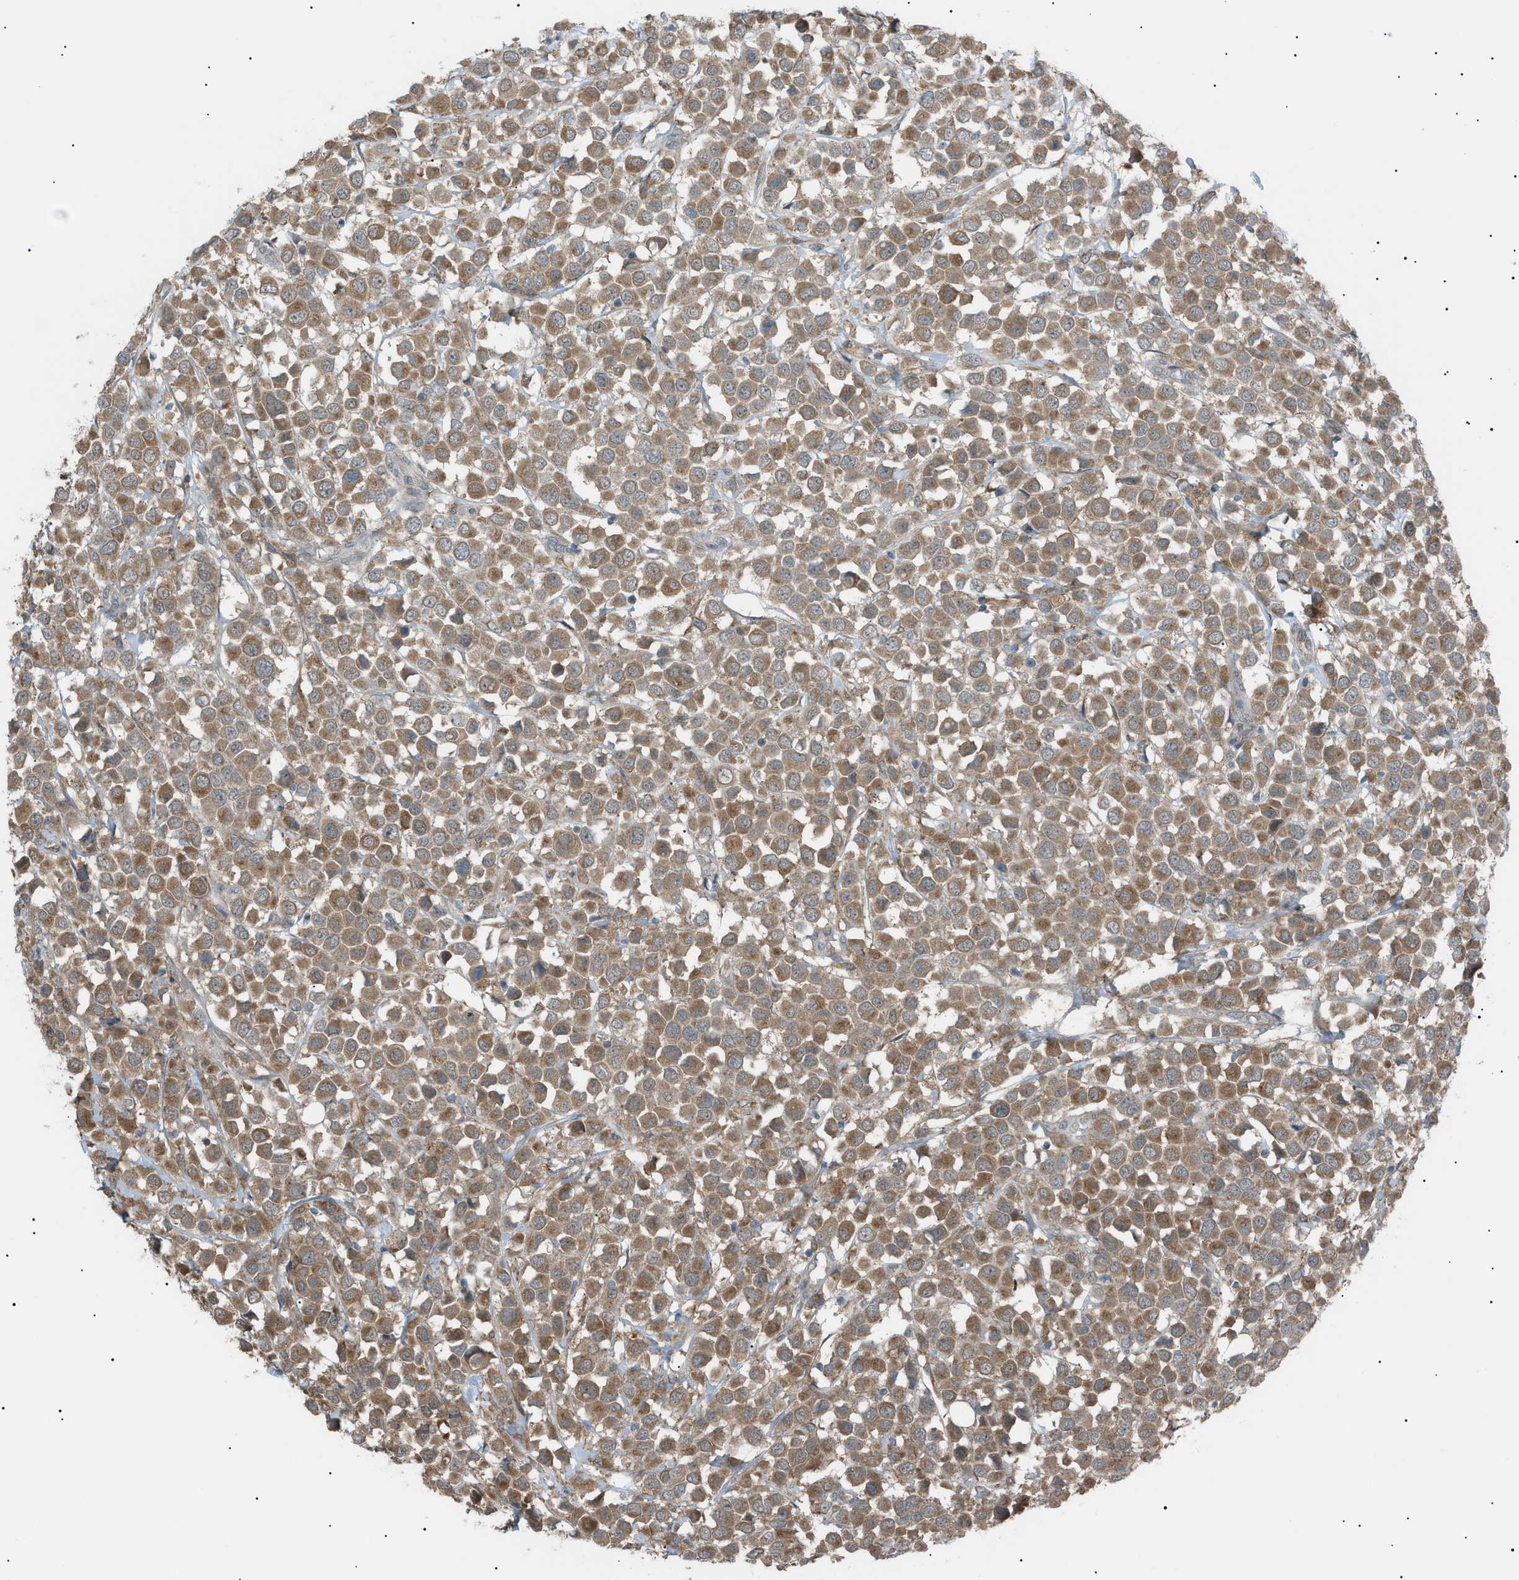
{"staining": {"intensity": "moderate", "quantity": ">75%", "location": "cytoplasmic/membranous,nuclear"}, "tissue": "breast cancer", "cell_type": "Tumor cells", "image_type": "cancer", "snomed": [{"axis": "morphology", "description": "Duct carcinoma"}, {"axis": "topography", "description": "Breast"}], "caption": "An immunohistochemistry photomicrograph of tumor tissue is shown. Protein staining in brown highlights moderate cytoplasmic/membranous and nuclear positivity in breast cancer (intraductal carcinoma) within tumor cells. Immunohistochemistry stains the protein of interest in brown and the nuclei are stained blue.", "gene": "LPIN2", "patient": {"sex": "female", "age": 61}}